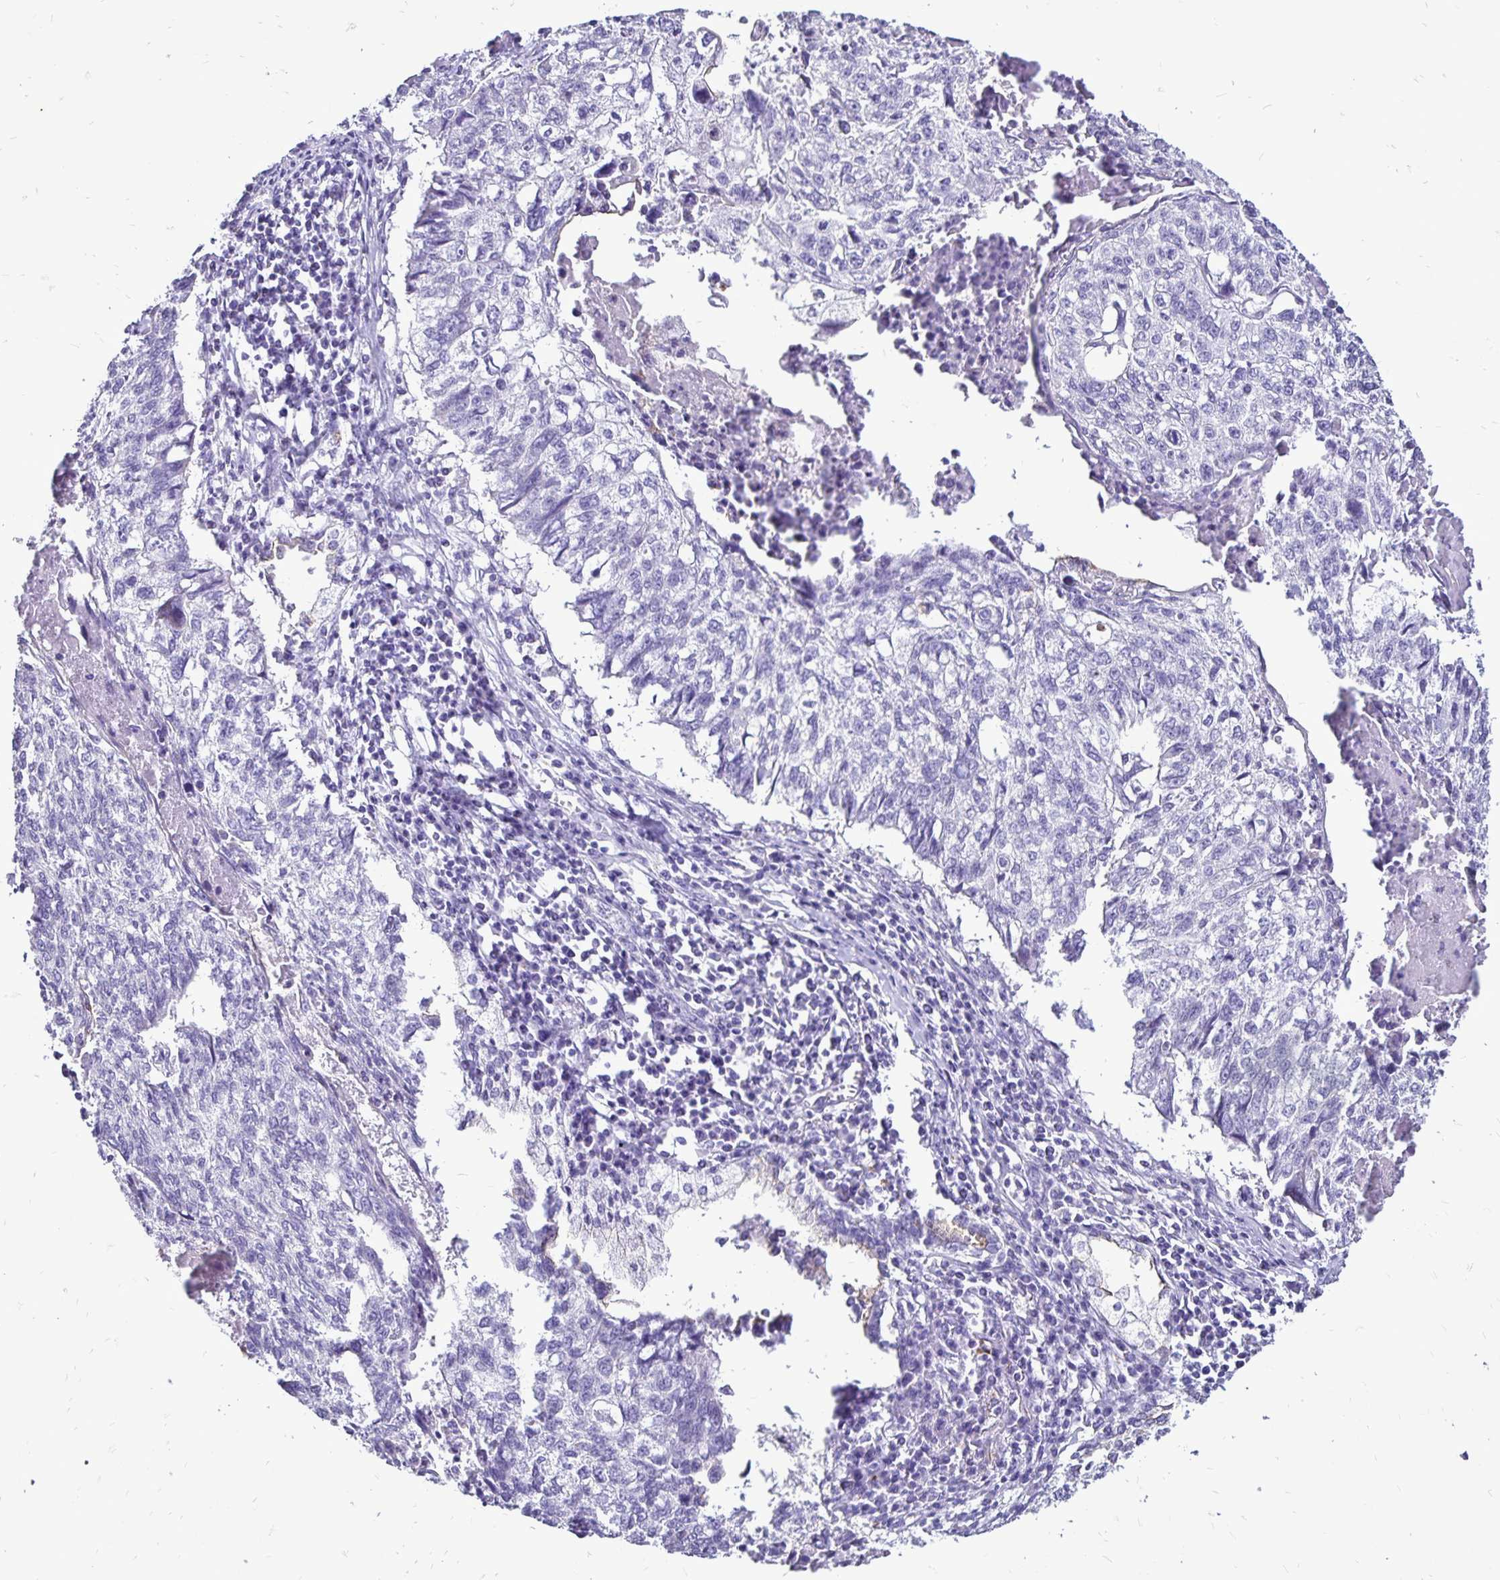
{"staining": {"intensity": "negative", "quantity": "none", "location": "none"}, "tissue": "lung cancer", "cell_type": "Tumor cells", "image_type": "cancer", "snomed": [{"axis": "morphology", "description": "Normal morphology"}, {"axis": "morphology", "description": "Aneuploidy"}, {"axis": "morphology", "description": "Squamous cell carcinoma, NOS"}, {"axis": "topography", "description": "Lymph node"}, {"axis": "topography", "description": "Lung"}], "caption": "There is no significant expression in tumor cells of lung cancer (aneuploidy).", "gene": "EVPL", "patient": {"sex": "female", "age": 76}}